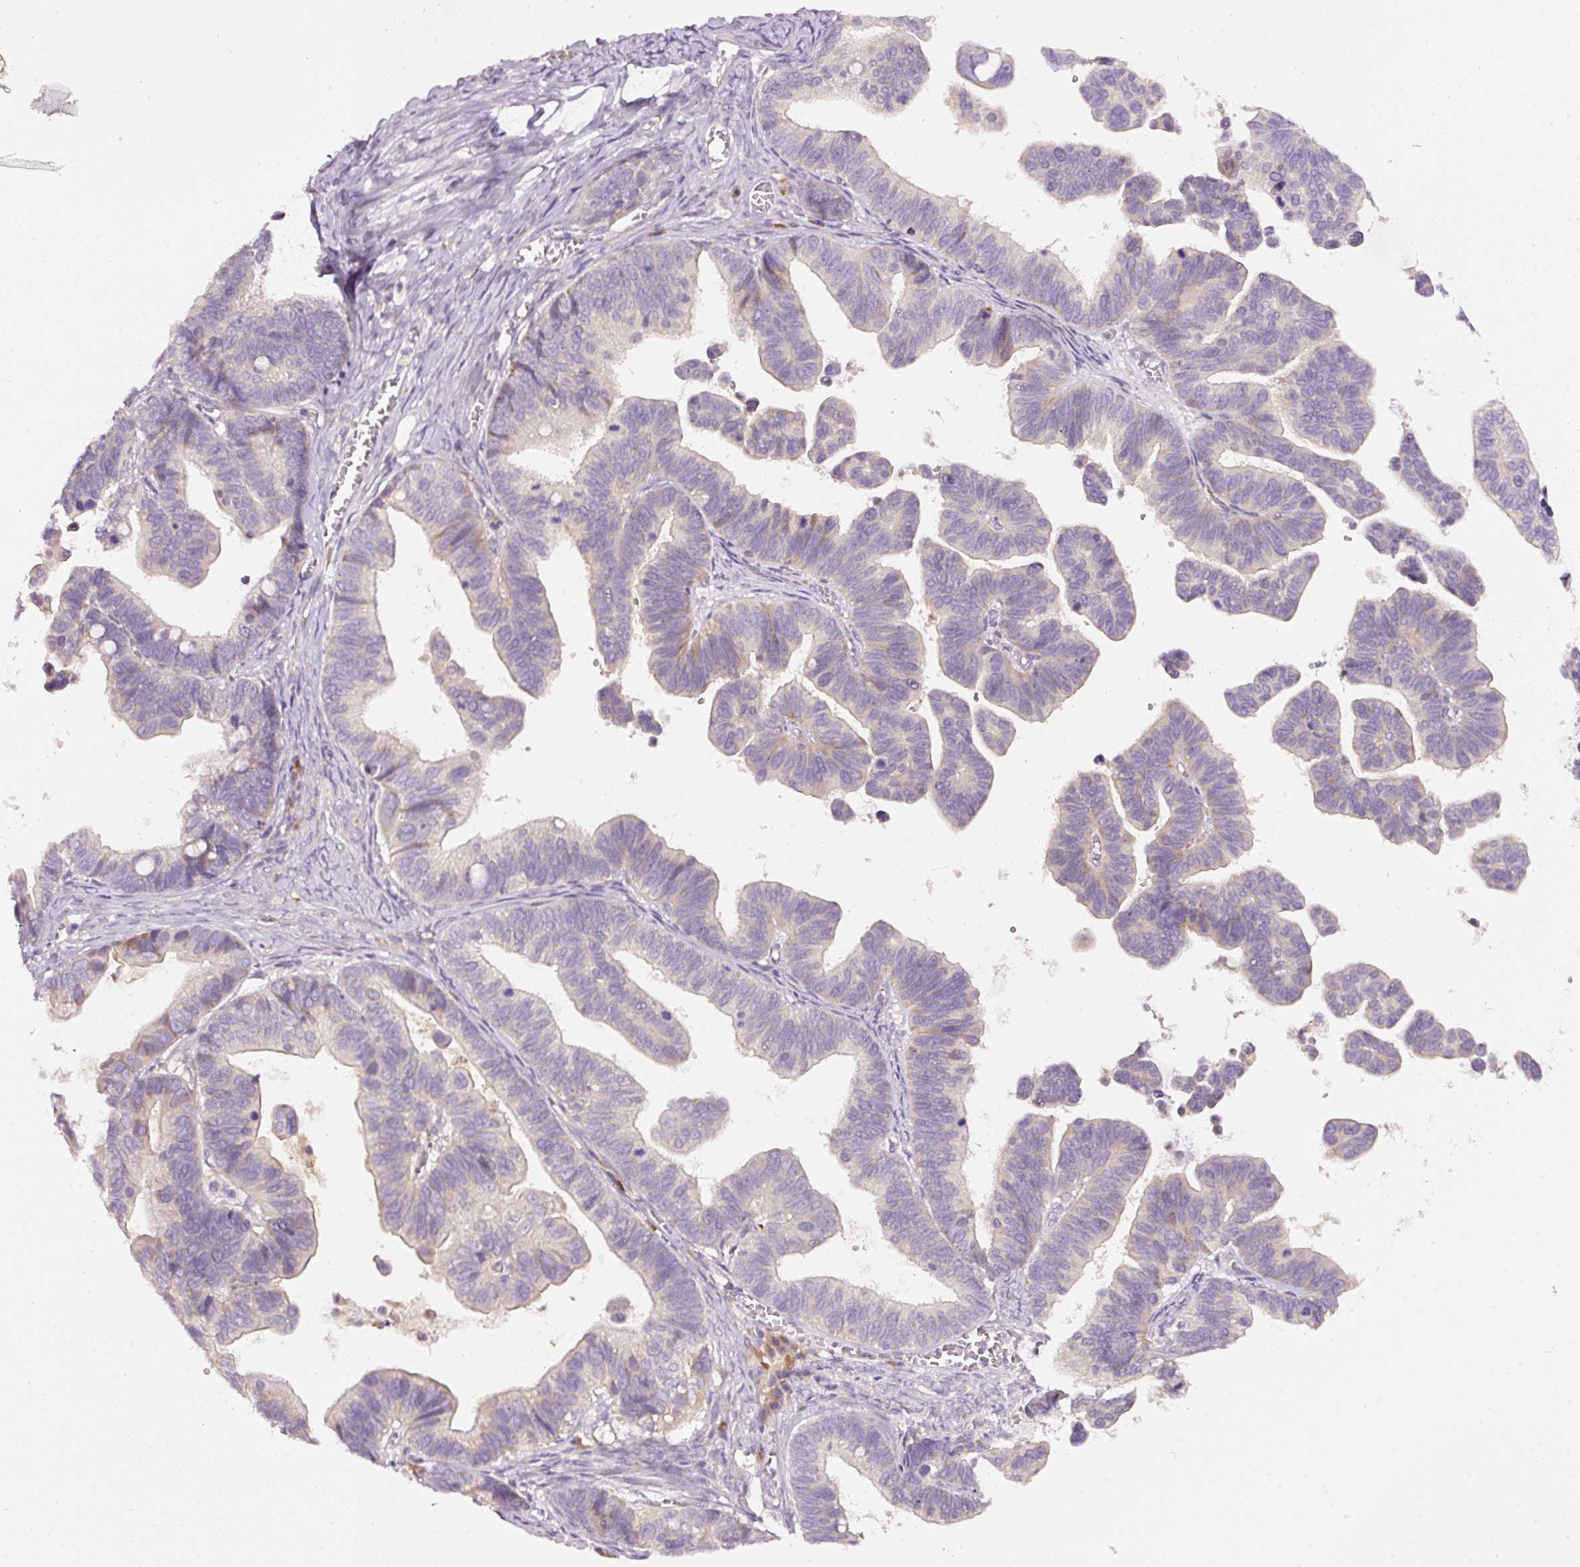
{"staining": {"intensity": "negative", "quantity": "none", "location": "none"}, "tissue": "ovarian cancer", "cell_type": "Tumor cells", "image_type": "cancer", "snomed": [{"axis": "morphology", "description": "Cystadenocarcinoma, serous, NOS"}, {"axis": "topography", "description": "Ovary"}], "caption": "An image of ovarian cancer (serous cystadenocarcinoma) stained for a protein shows no brown staining in tumor cells. (Stains: DAB IHC with hematoxylin counter stain, Microscopy: brightfield microscopy at high magnification).", "gene": "RSPO2", "patient": {"sex": "female", "age": 56}}